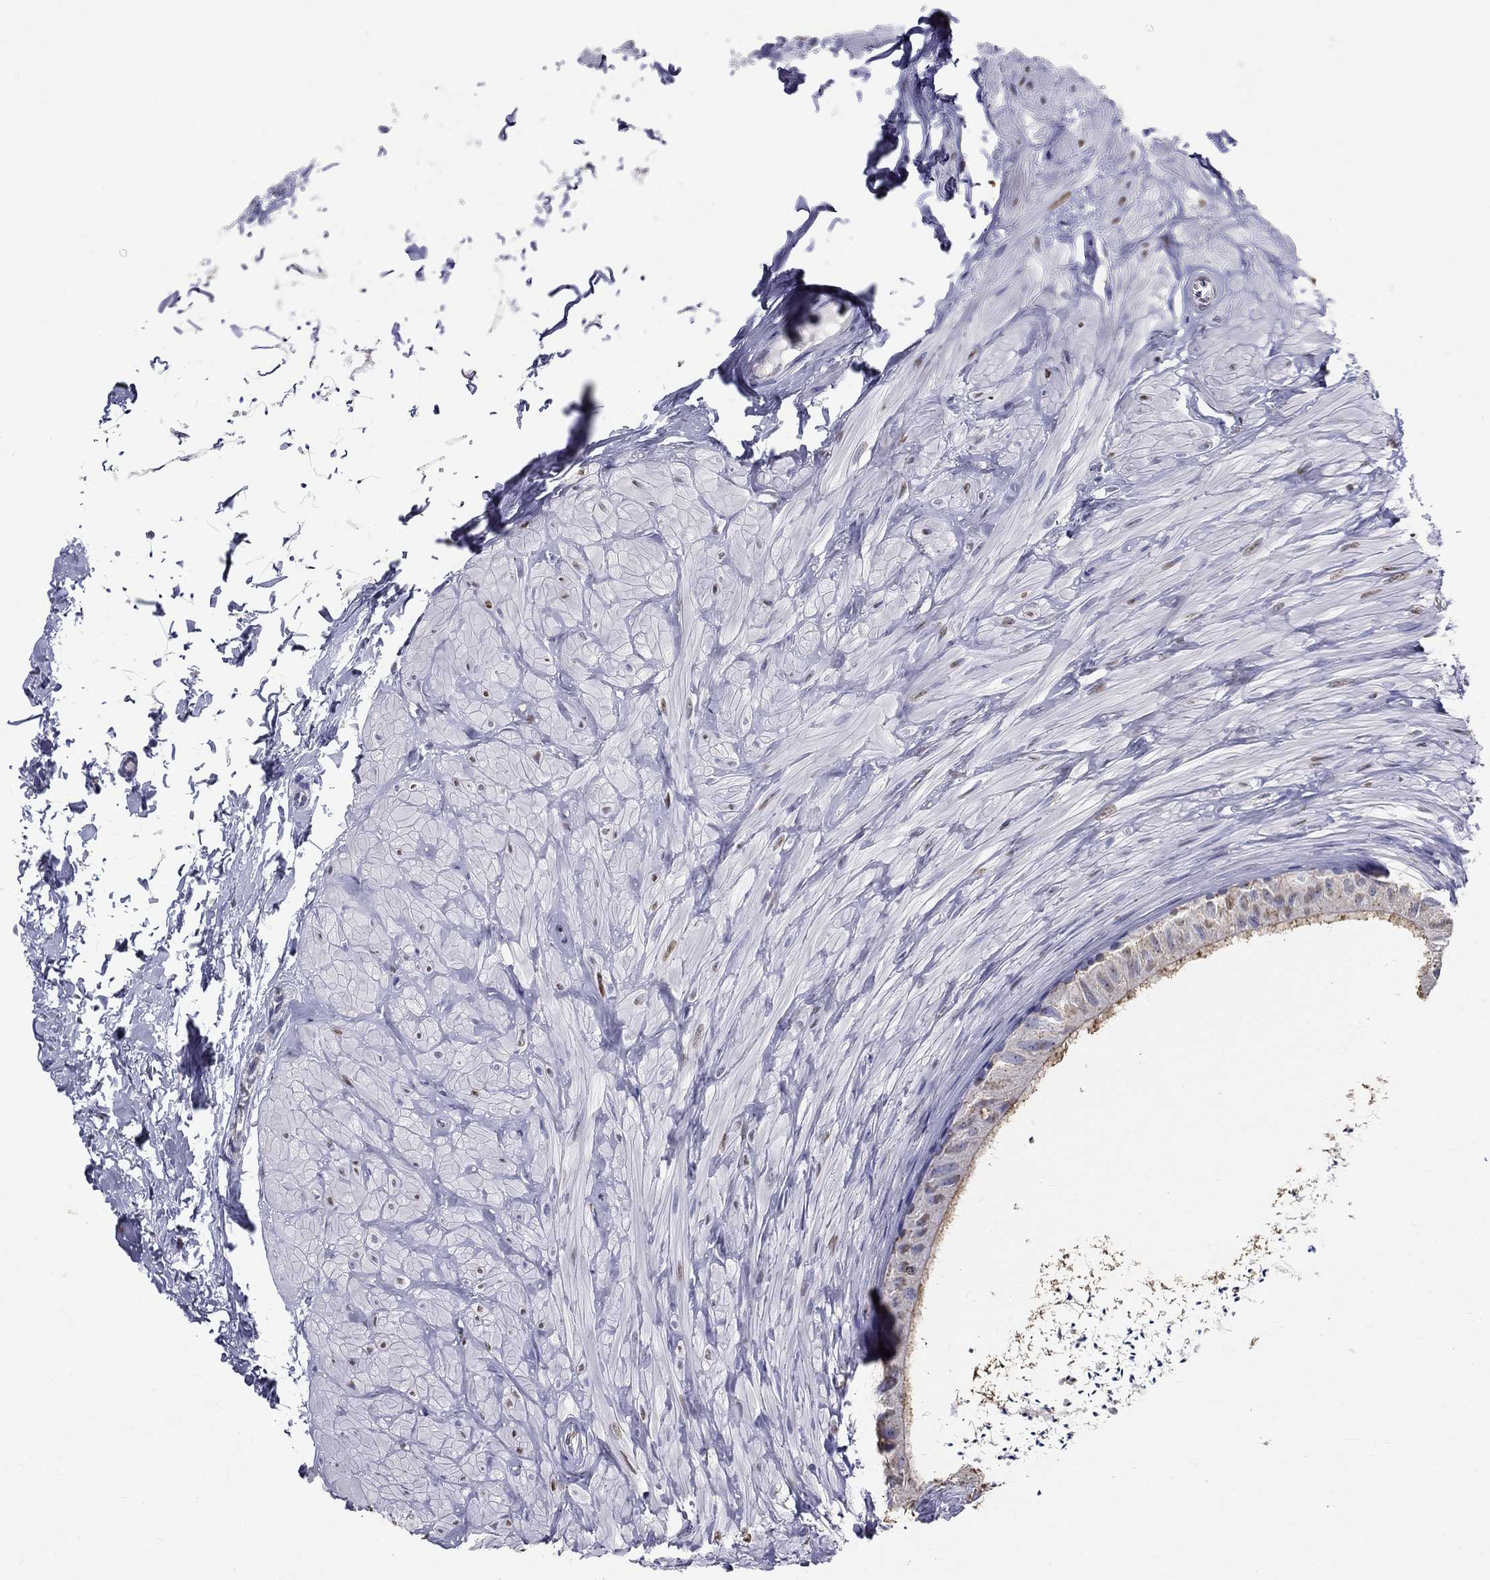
{"staining": {"intensity": "moderate", "quantity": "25%-75%", "location": "cytoplasmic/membranous"}, "tissue": "epididymis", "cell_type": "Glandular cells", "image_type": "normal", "snomed": [{"axis": "morphology", "description": "Normal tissue, NOS"}, {"axis": "topography", "description": "Epididymis"}], "caption": "Immunohistochemistry photomicrograph of normal human epididymis stained for a protein (brown), which exhibits medium levels of moderate cytoplasmic/membranous staining in about 25%-75% of glandular cells.", "gene": "IGSF8", "patient": {"sex": "male", "age": 32}}